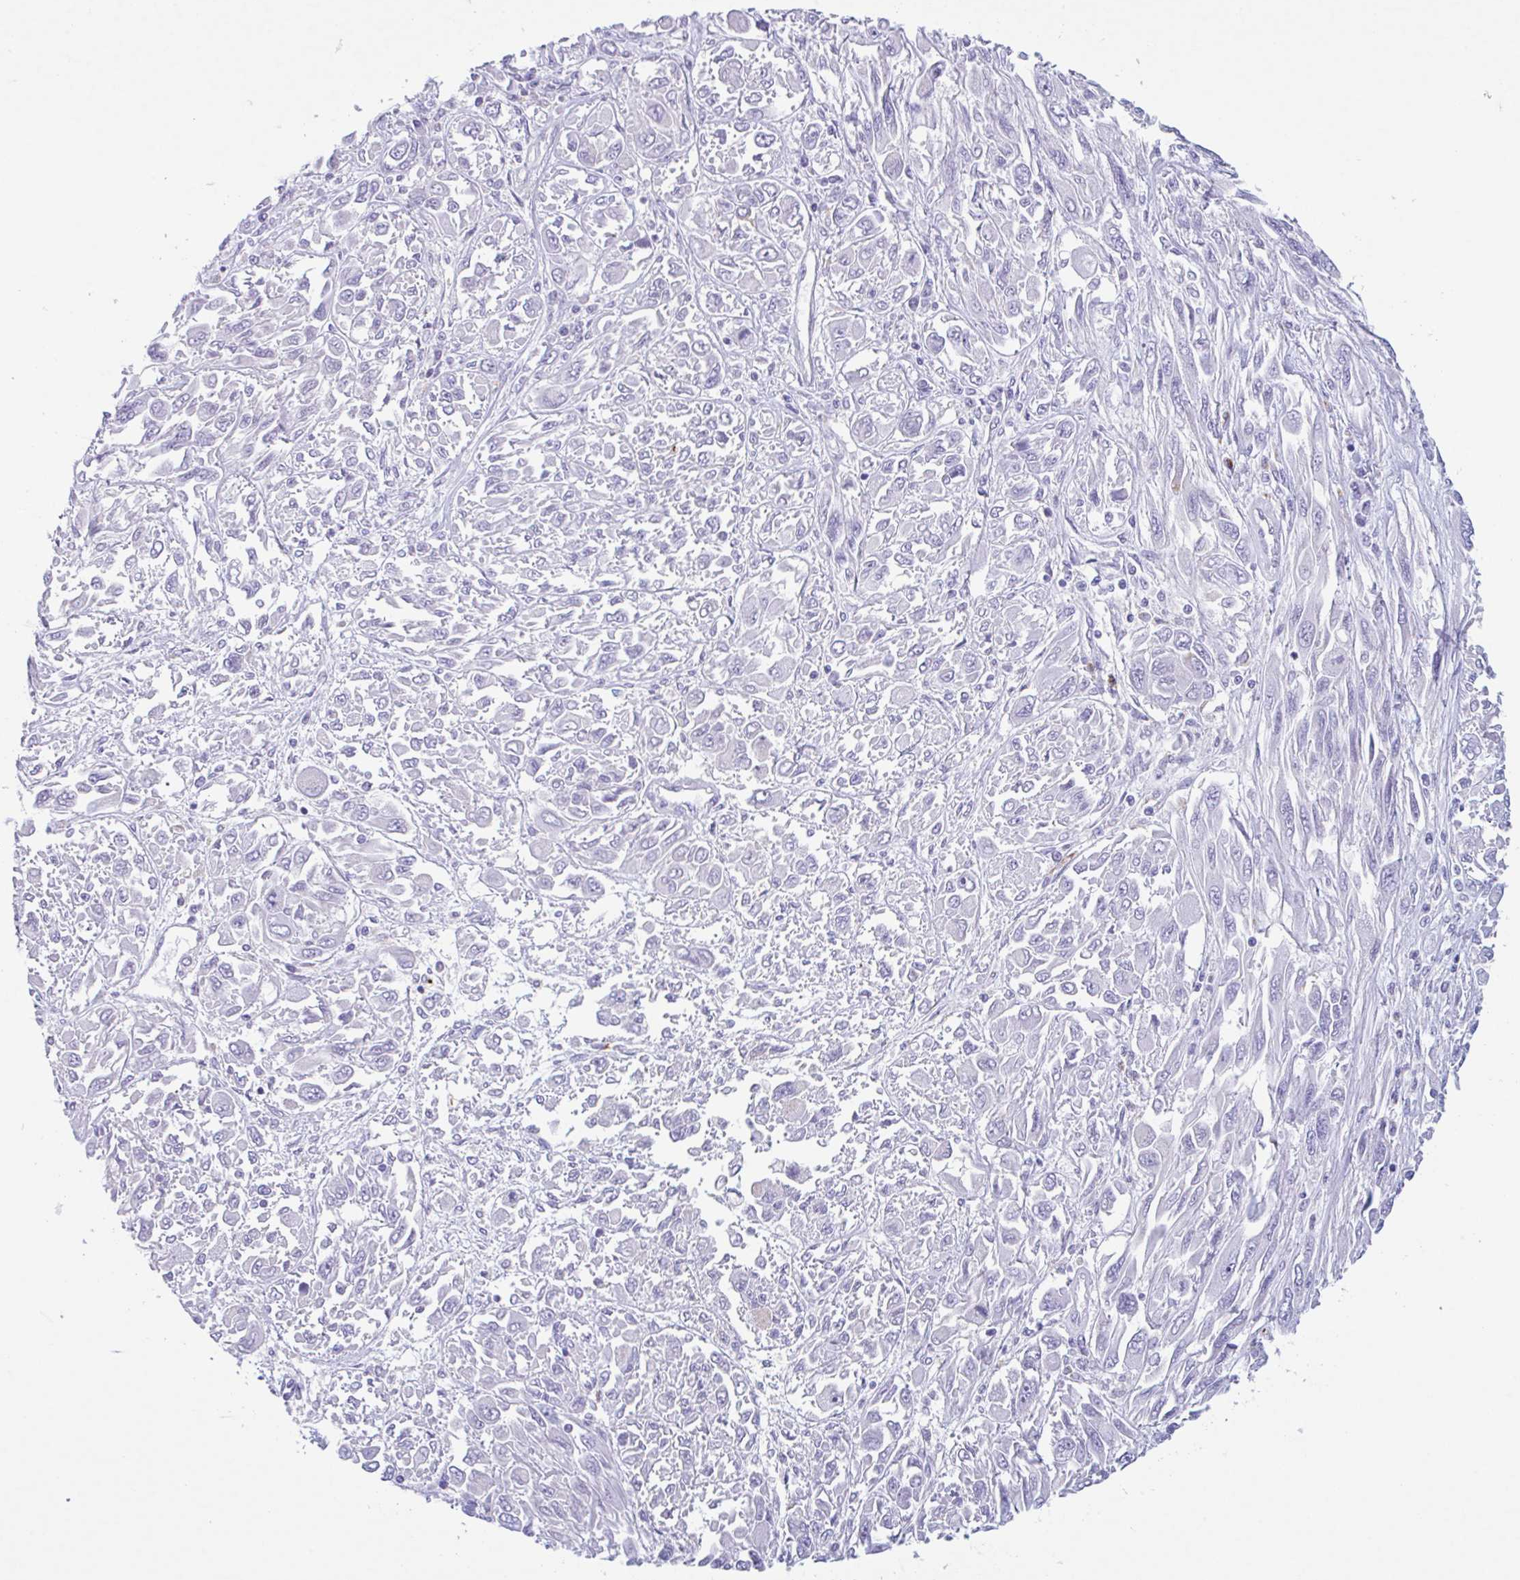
{"staining": {"intensity": "negative", "quantity": "none", "location": "none"}, "tissue": "melanoma", "cell_type": "Tumor cells", "image_type": "cancer", "snomed": [{"axis": "morphology", "description": "Malignant melanoma, NOS"}, {"axis": "topography", "description": "Skin"}], "caption": "Photomicrograph shows no protein positivity in tumor cells of malignant melanoma tissue.", "gene": "DTWD2", "patient": {"sex": "female", "age": 91}}